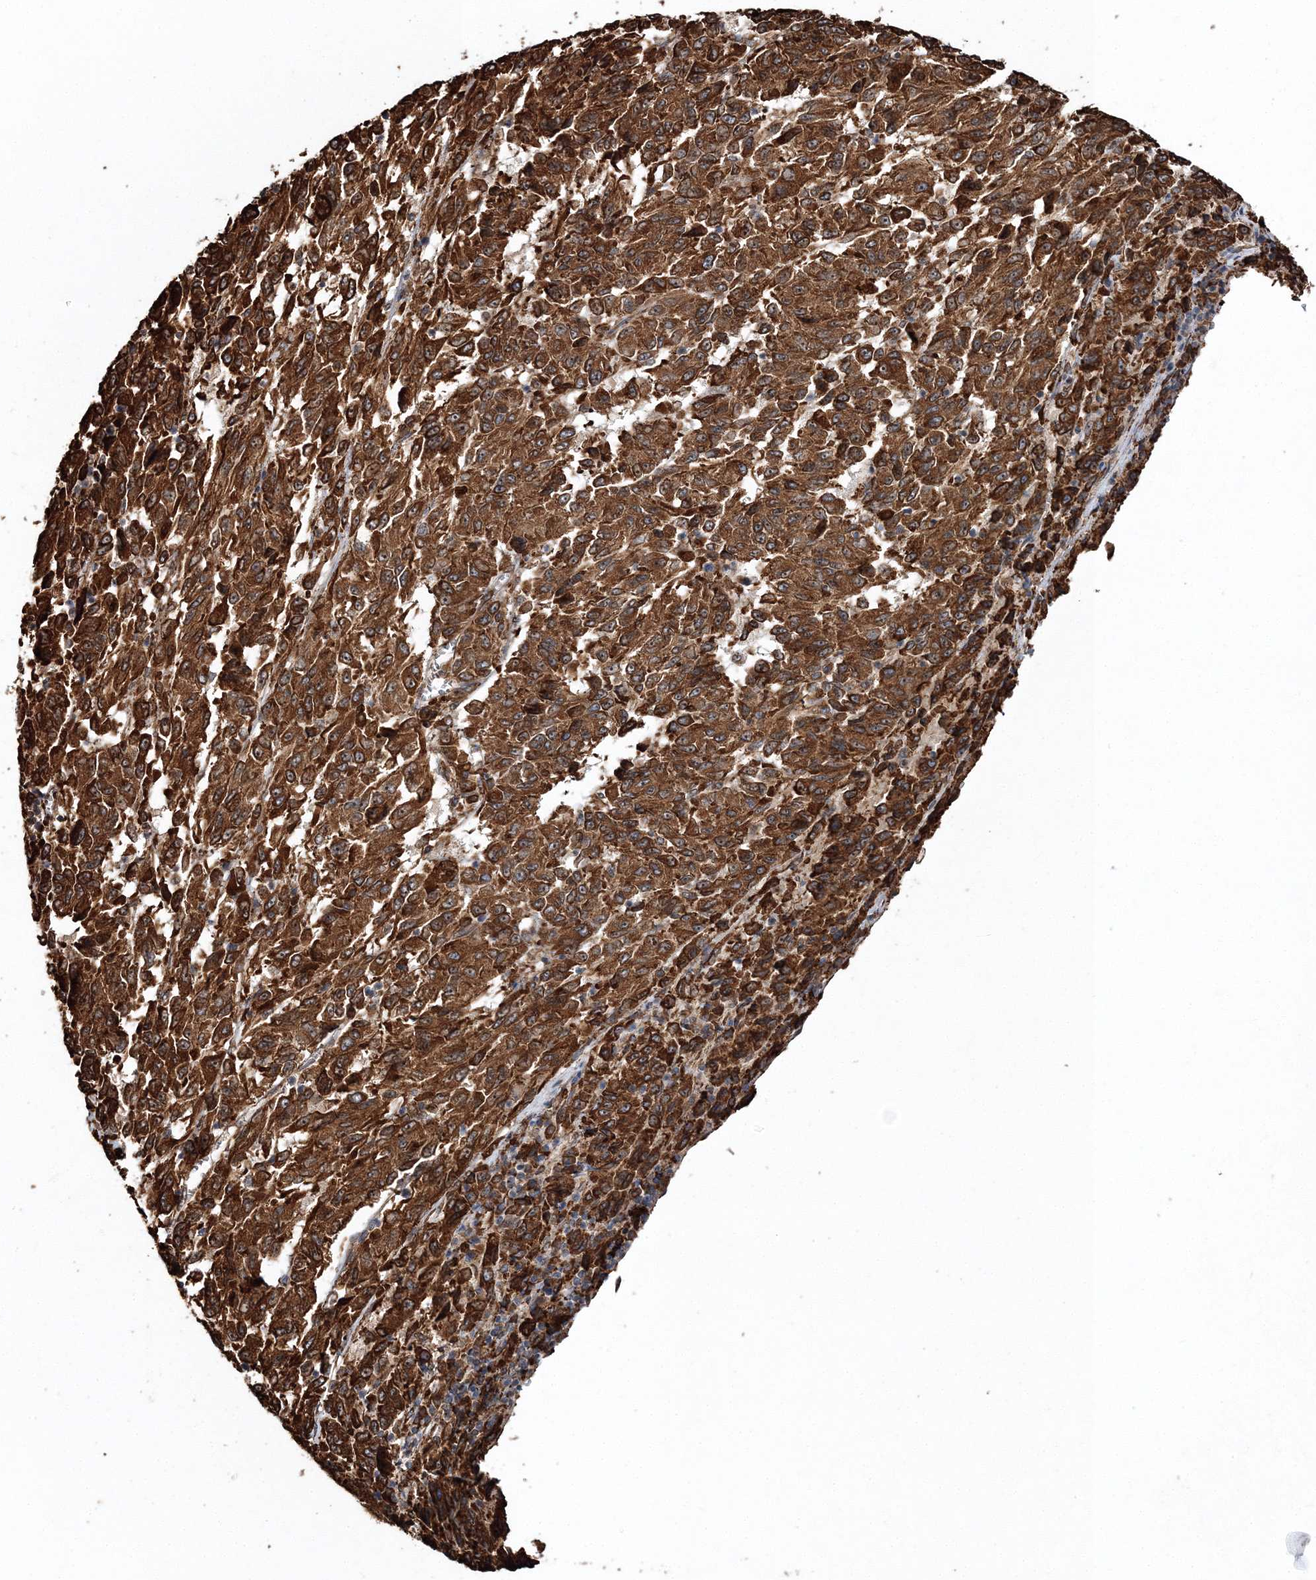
{"staining": {"intensity": "strong", "quantity": ">75%", "location": "cytoplasmic/membranous"}, "tissue": "melanoma", "cell_type": "Tumor cells", "image_type": "cancer", "snomed": [{"axis": "morphology", "description": "Malignant melanoma, Metastatic site"}, {"axis": "topography", "description": "Lung"}], "caption": "Brown immunohistochemical staining in melanoma shows strong cytoplasmic/membranous expression in approximately >75% of tumor cells.", "gene": "SCRN3", "patient": {"sex": "male", "age": 64}}